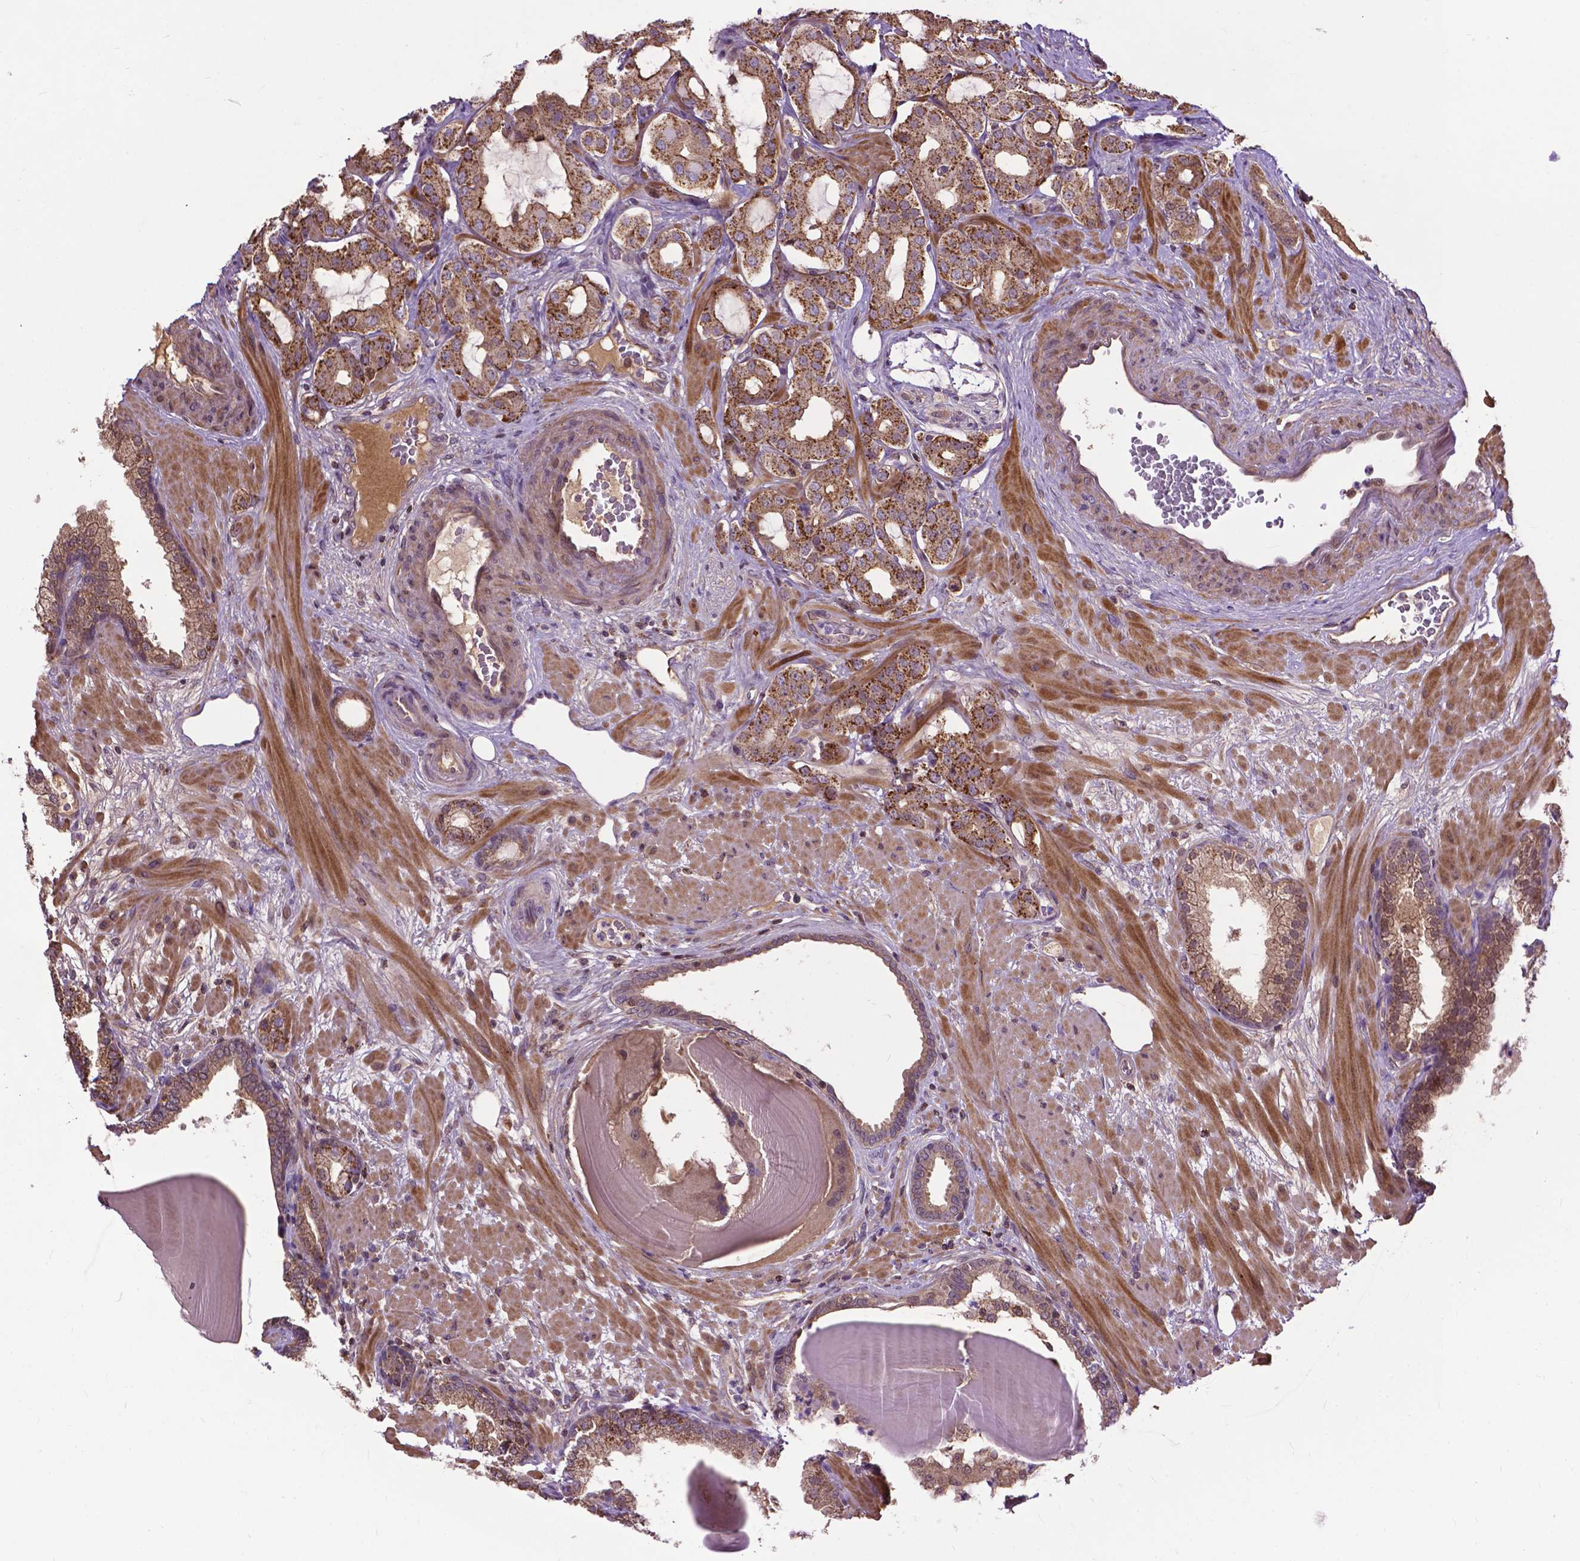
{"staining": {"intensity": "strong", "quantity": ">75%", "location": "cytoplasmic/membranous"}, "tissue": "prostate cancer", "cell_type": "Tumor cells", "image_type": "cancer", "snomed": [{"axis": "morphology", "description": "Adenocarcinoma, Low grade"}, {"axis": "topography", "description": "Prostate"}], "caption": "An immunohistochemistry histopathology image of tumor tissue is shown. Protein staining in brown highlights strong cytoplasmic/membranous positivity in prostate low-grade adenocarcinoma within tumor cells. The protein is shown in brown color, while the nuclei are stained blue.", "gene": "CHMP4A", "patient": {"sex": "male", "age": 57}}